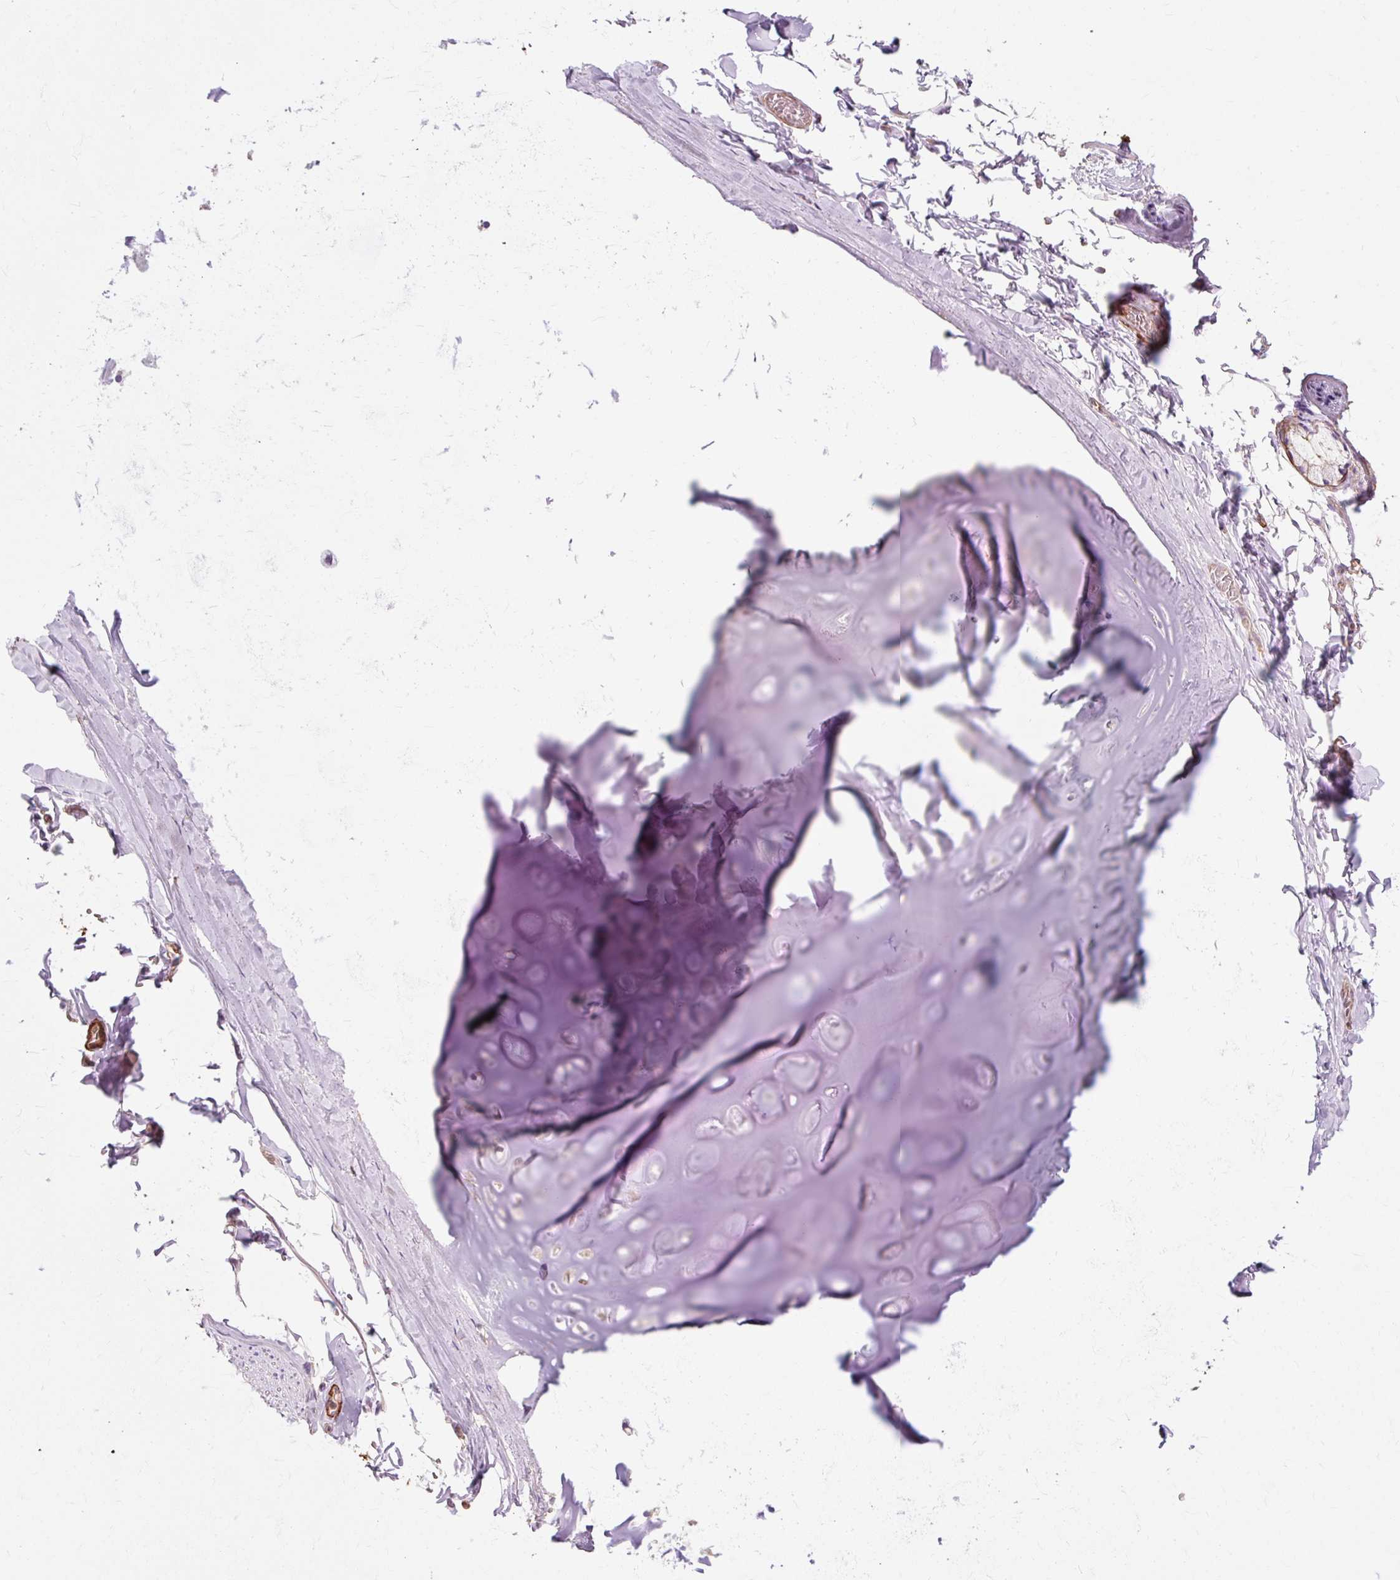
{"staining": {"intensity": "negative", "quantity": "none", "location": "none"}, "tissue": "adipose tissue", "cell_type": "Adipocytes", "image_type": "normal", "snomed": [{"axis": "morphology", "description": "Normal tissue, NOS"}, {"axis": "topography", "description": "Cartilage tissue"}, {"axis": "topography", "description": "Bronchus"}, {"axis": "topography", "description": "Peripheral nerve tissue"}], "caption": "The histopathology image reveals no significant positivity in adipocytes of adipose tissue. (DAB (3,3'-diaminobenzidine) IHC visualized using brightfield microscopy, high magnification).", "gene": "TBC1D2B", "patient": {"sex": "male", "age": 67}}